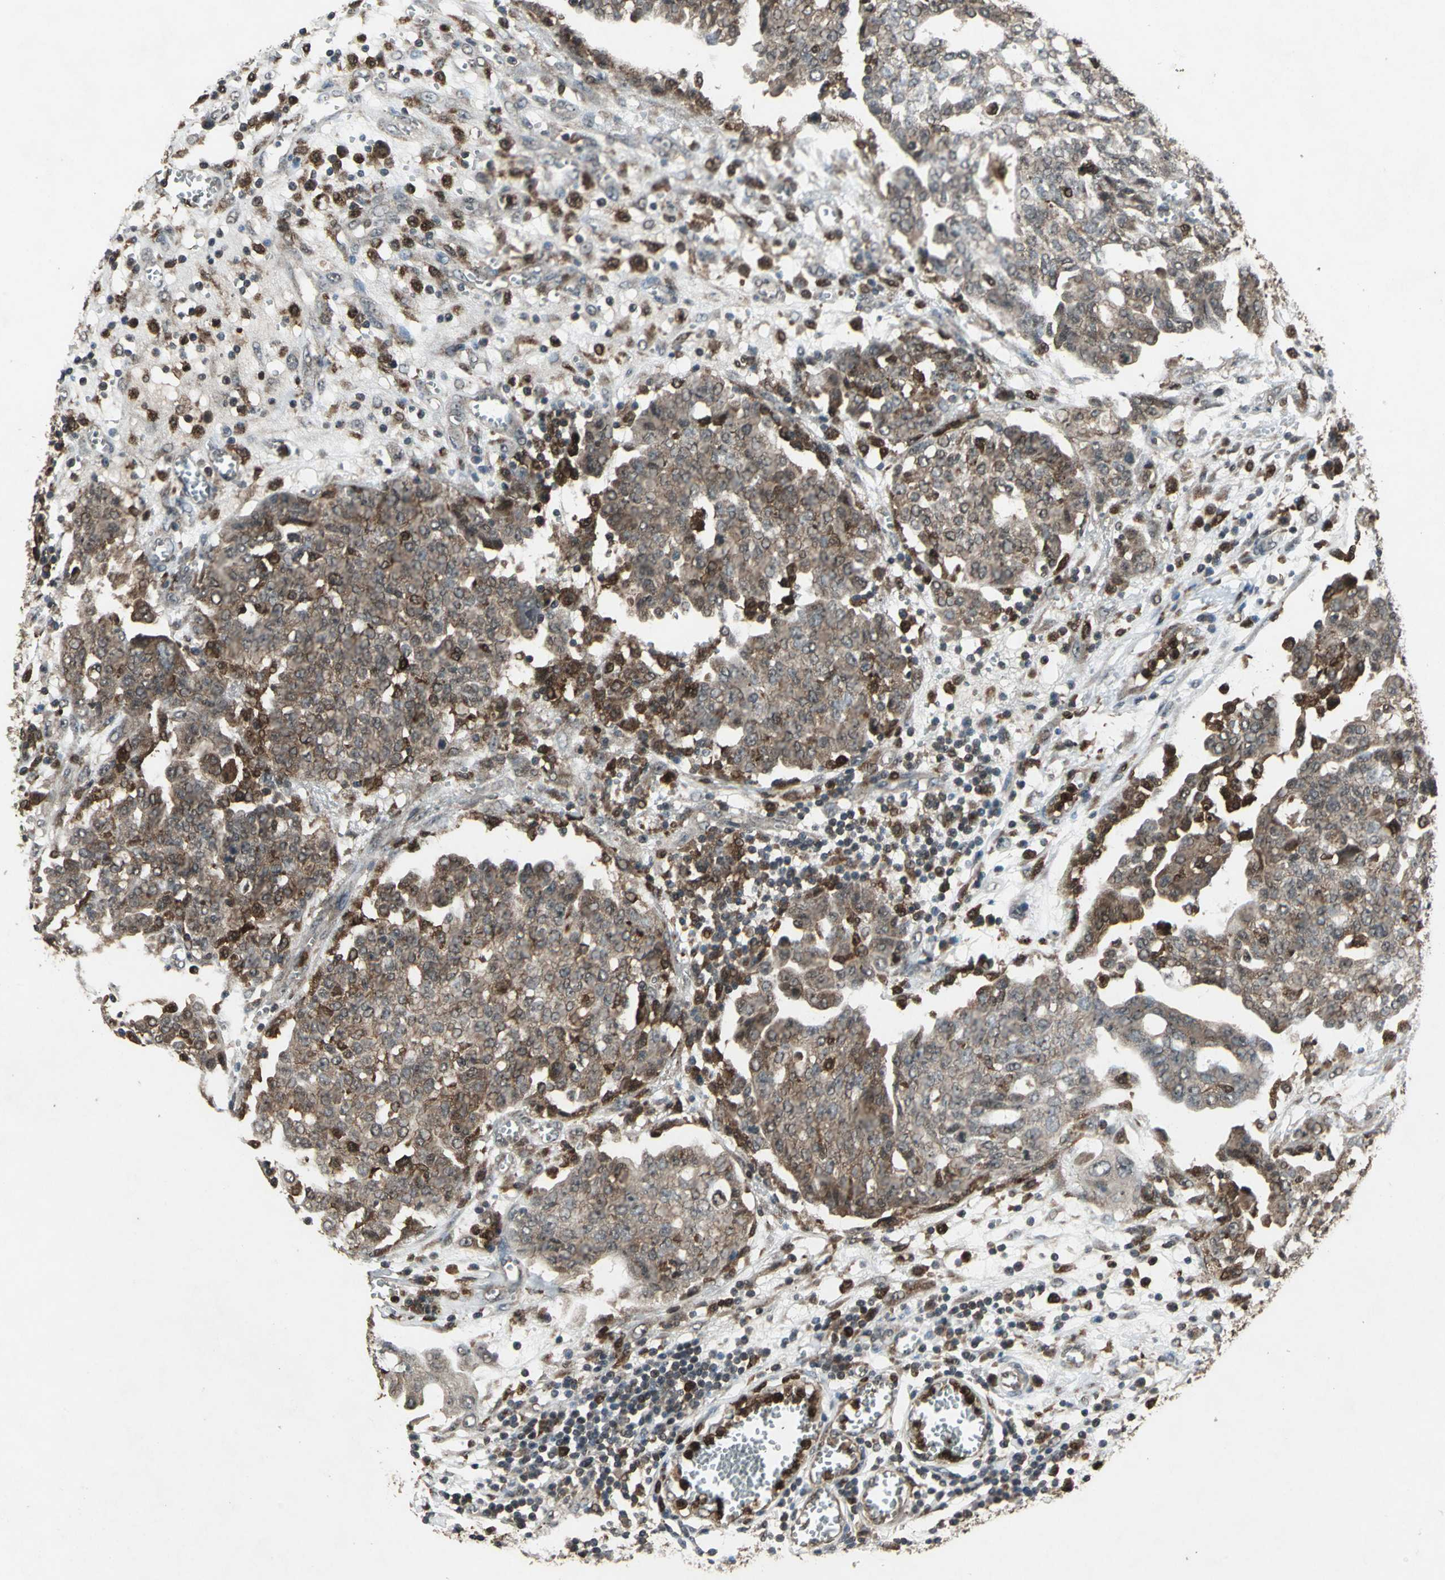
{"staining": {"intensity": "weak", "quantity": ">75%", "location": "cytoplasmic/membranous"}, "tissue": "ovarian cancer", "cell_type": "Tumor cells", "image_type": "cancer", "snomed": [{"axis": "morphology", "description": "Cystadenocarcinoma, serous, NOS"}, {"axis": "topography", "description": "Soft tissue"}, {"axis": "topography", "description": "Ovary"}], "caption": "IHC of ovarian serous cystadenocarcinoma exhibits low levels of weak cytoplasmic/membranous expression in approximately >75% of tumor cells.", "gene": "PYCARD", "patient": {"sex": "female", "age": 57}}